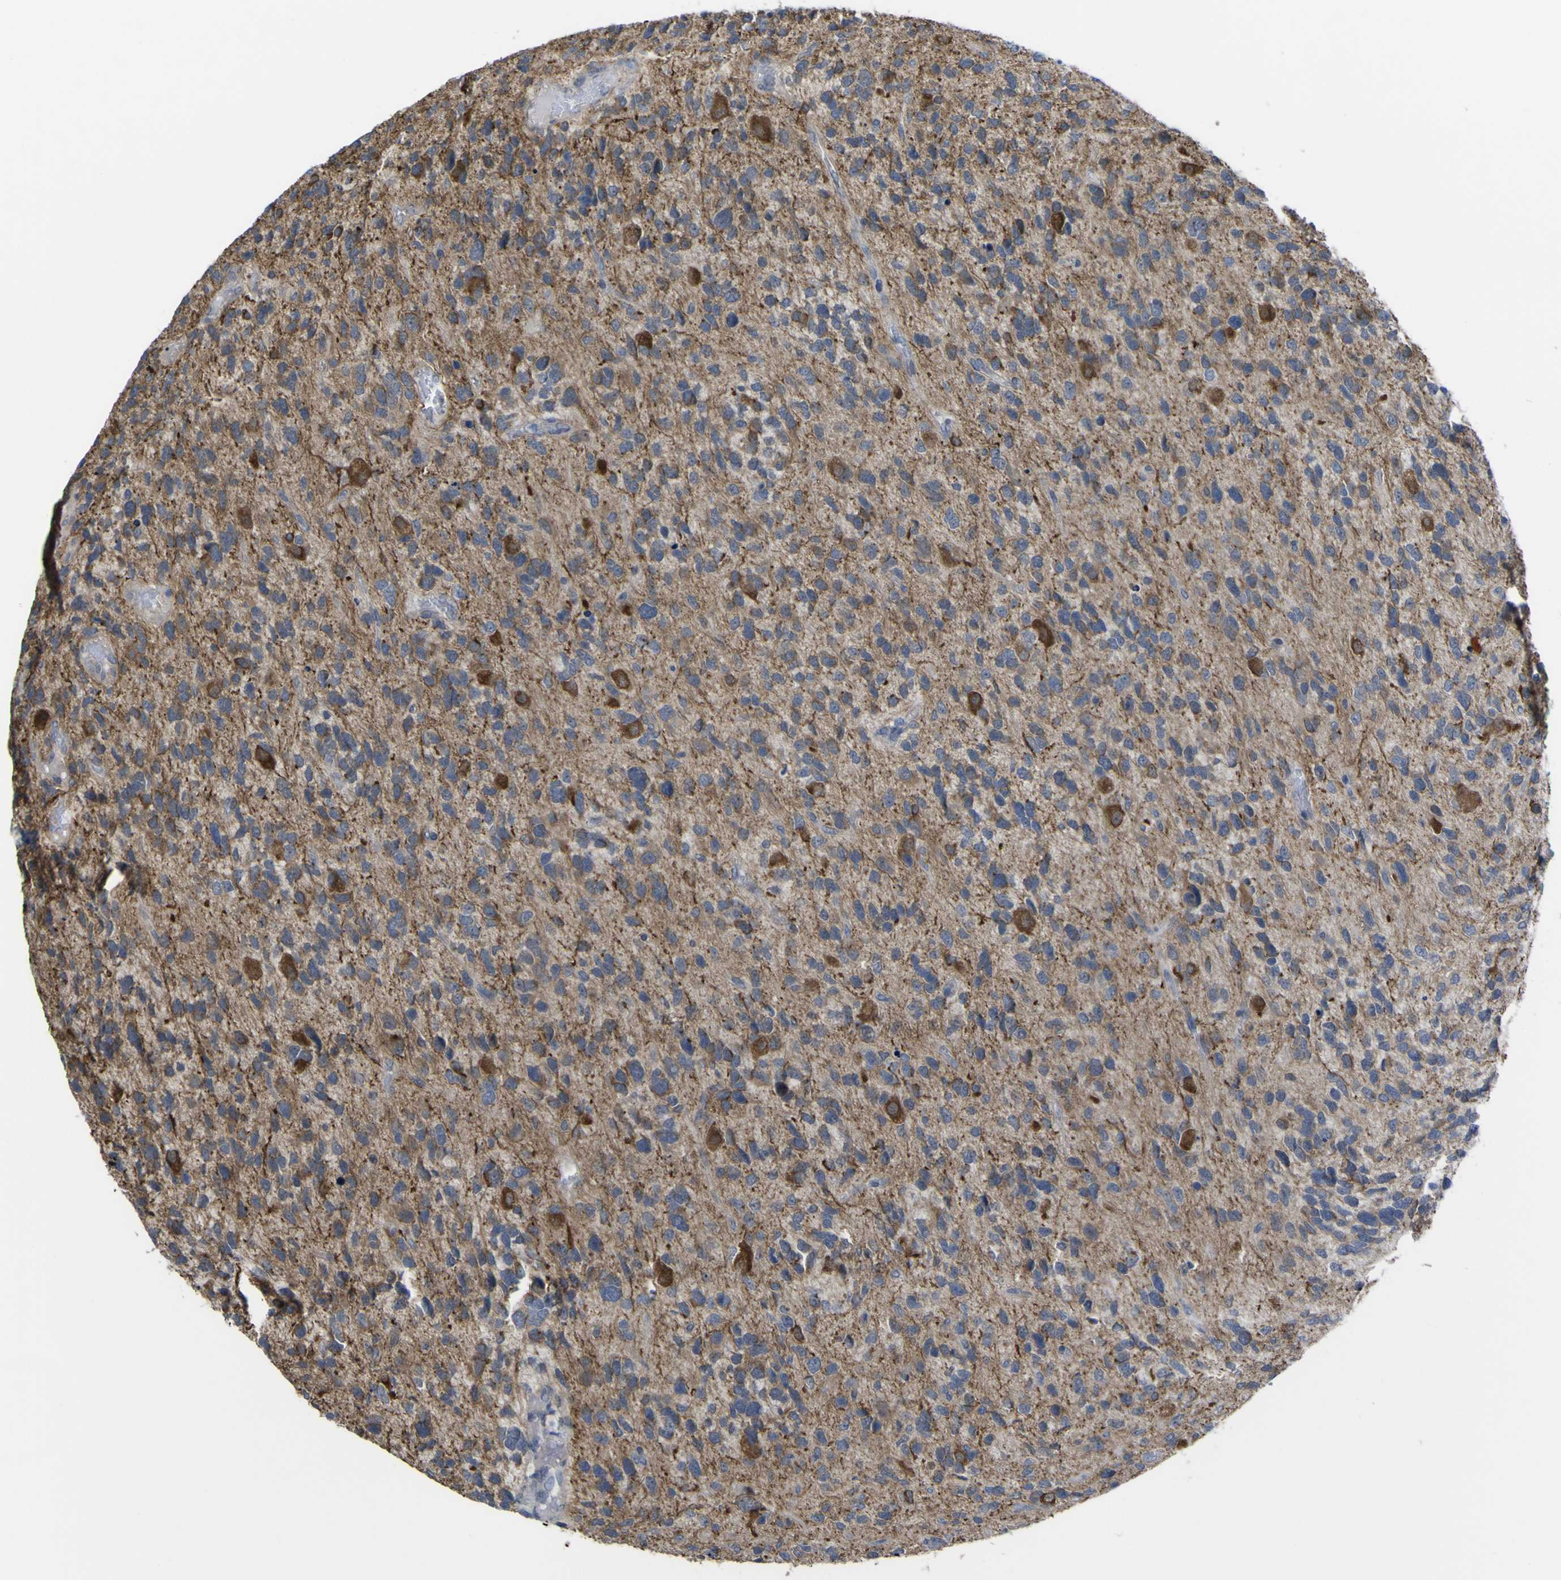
{"staining": {"intensity": "moderate", "quantity": "25%-75%", "location": "cytoplasmic/membranous"}, "tissue": "glioma", "cell_type": "Tumor cells", "image_type": "cancer", "snomed": [{"axis": "morphology", "description": "Glioma, malignant, High grade"}, {"axis": "topography", "description": "Brain"}], "caption": "The image demonstrates staining of glioma, revealing moderate cytoplasmic/membranous protein positivity (brown color) within tumor cells. (DAB IHC, brown staining for protein, blue staining for nuclei).", "gene": "TNFRSF11A", "patient": {"sex": "female", "age": 58}}